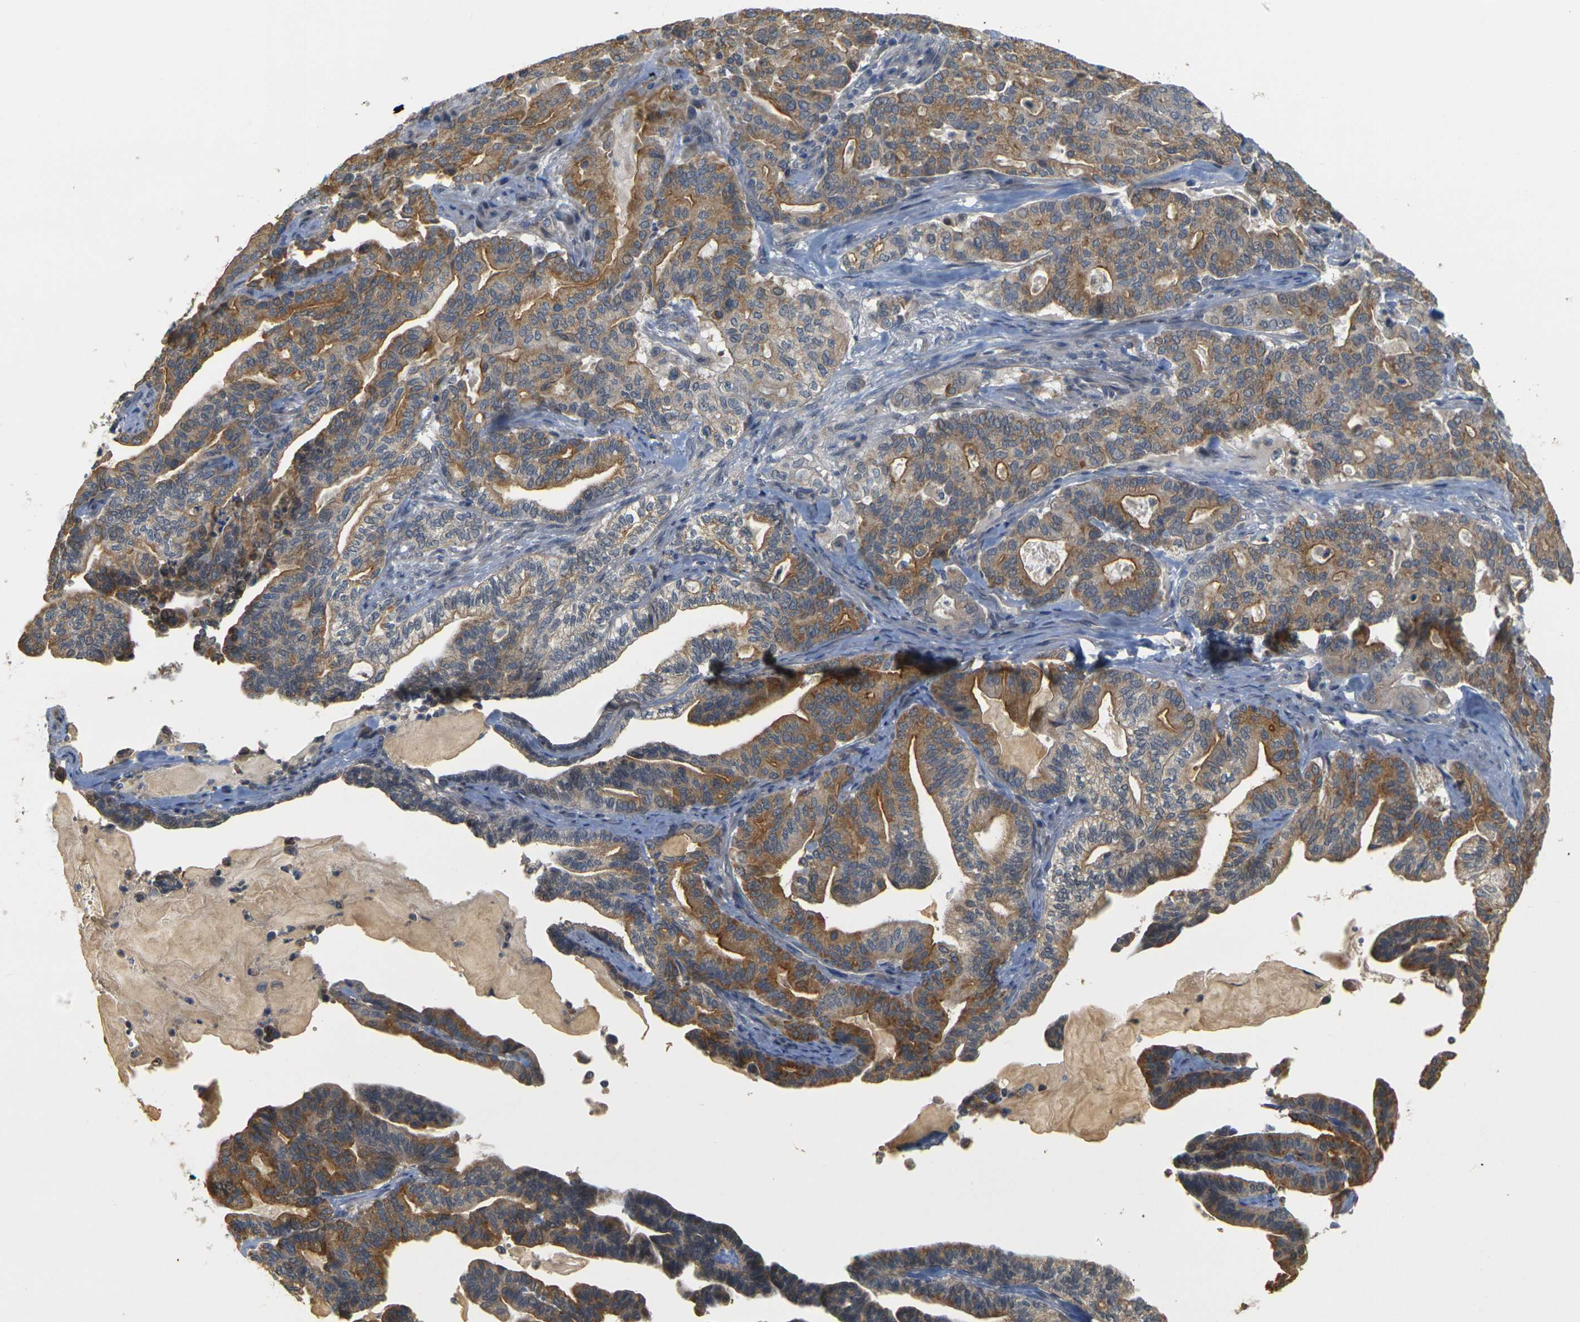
{"staining": {"intensity": "moderate", "quantity": ">75%", "location": "cytoplasmic/membranous"}, "tissue": "pancreatic cancer", "cell_type": "Tumor cells", "image_type": "cancer", "snomed": [{"axis": "morphology", "description": "Adenocarcinoma, NOS"}, {"axis": "topography", "description": "Pancreas"}], "caption": "This photomicrograph reveals immunohistochemistry (IHC) staining of human pancreatic cancer (adenocarcinoma), with medium moderate cytoplasmic/membranous expression in approximately >75% of tumor cells.", "gene": "GDAP1", "patient": {"sex": "male", "age": 63}}